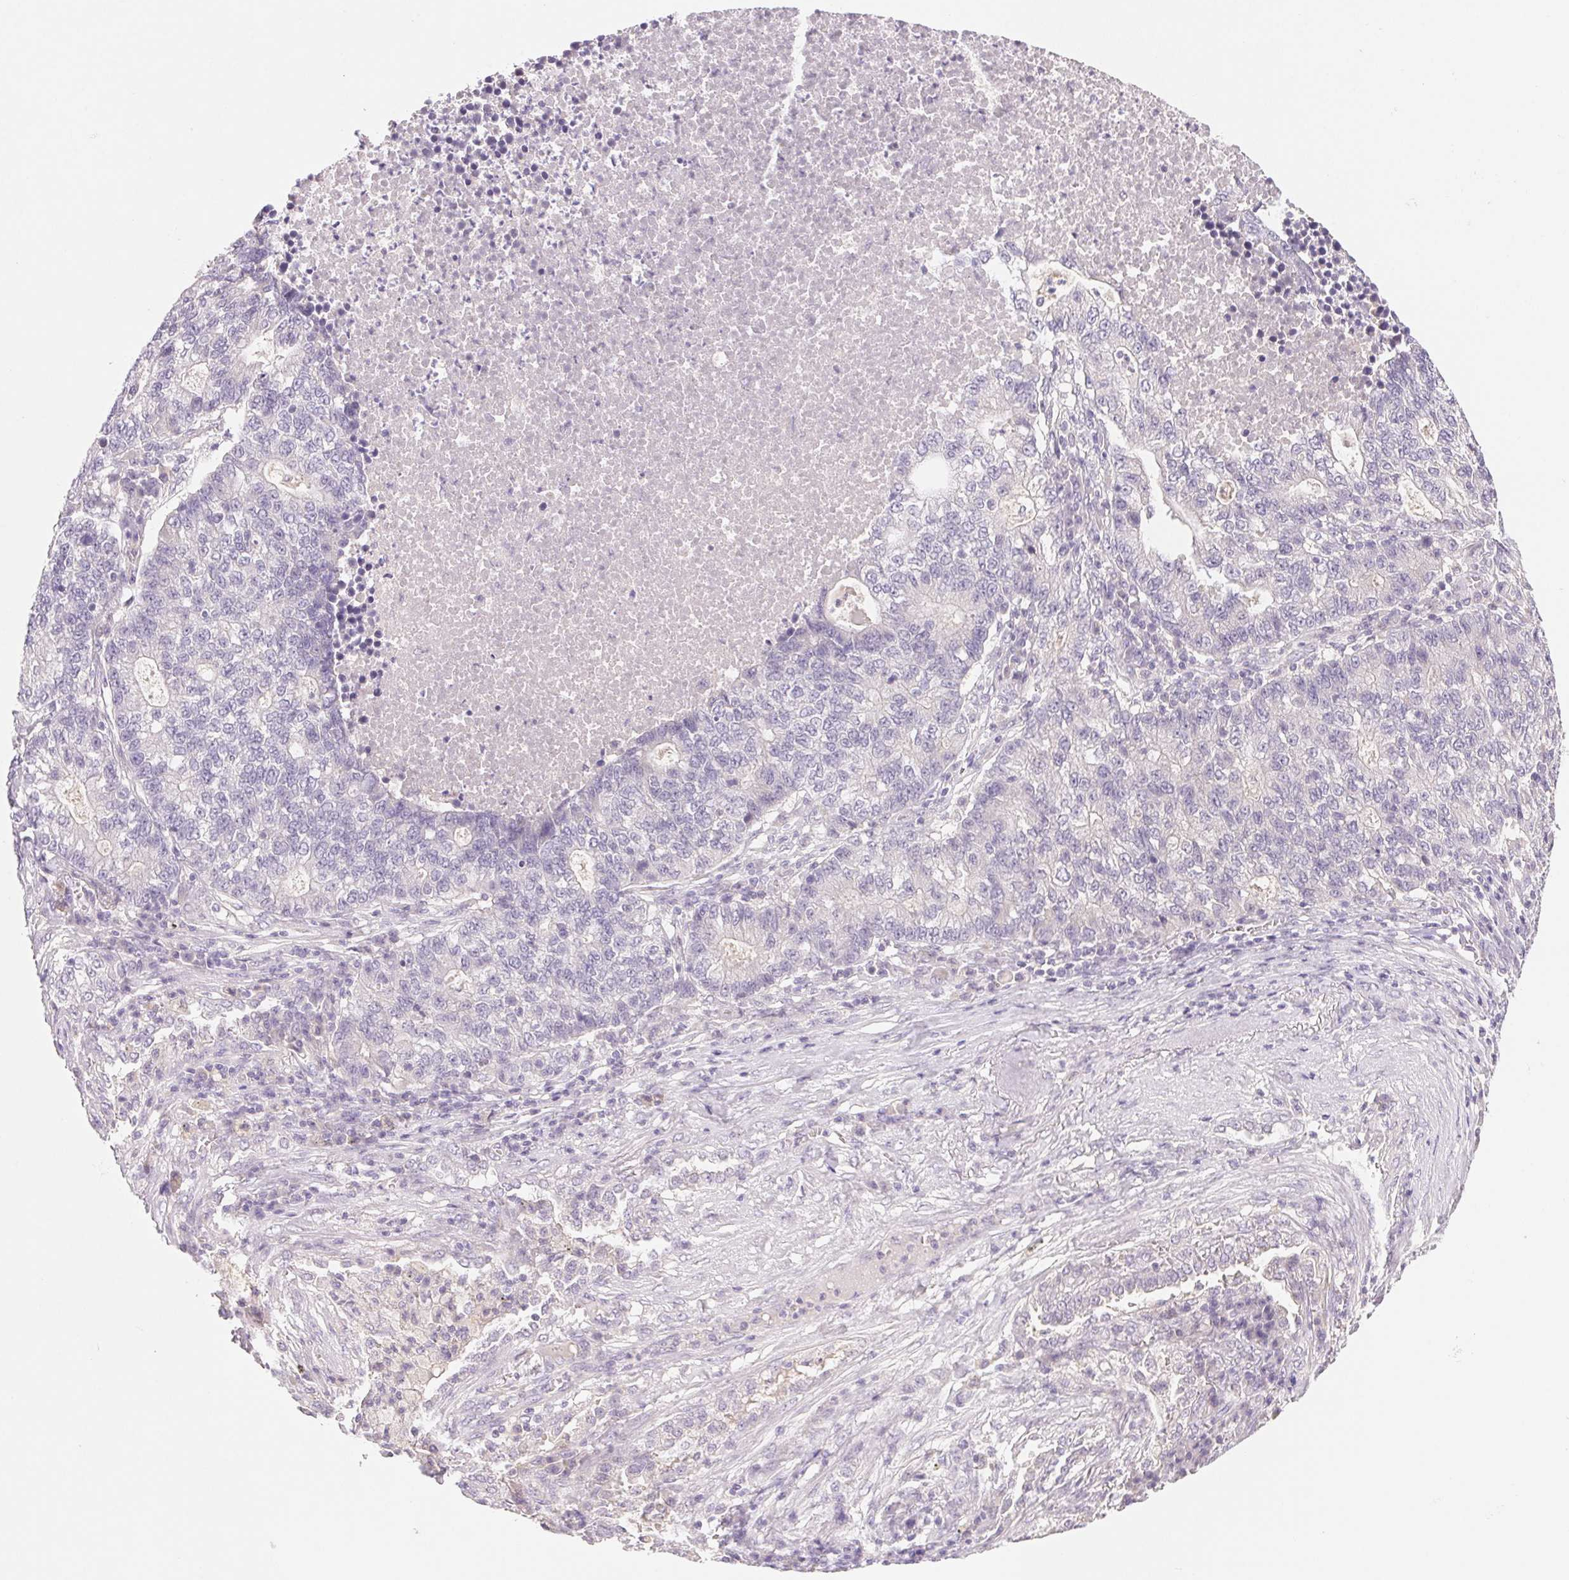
{"staining": {"intensity": "negative", "quantity": "none", "location": "none"}, "tissue": "lung cancer", "cell_type": "Tumor cells", "image_type": "cancer", "snomed": [{"axis": "morphology", "description": "Adenocarcinoma, NOS"}, {"axis": "topography", "description": "Lung"}], "caption": "Immunohistochemistry (IHC) of adenocarcinoma (lung) exhibits no expression in tumor cells. (IHC, brightfield microscopy, high magnification).", "gene": "MCOLN3", "patient": {"sex": "male", "age": 57}}